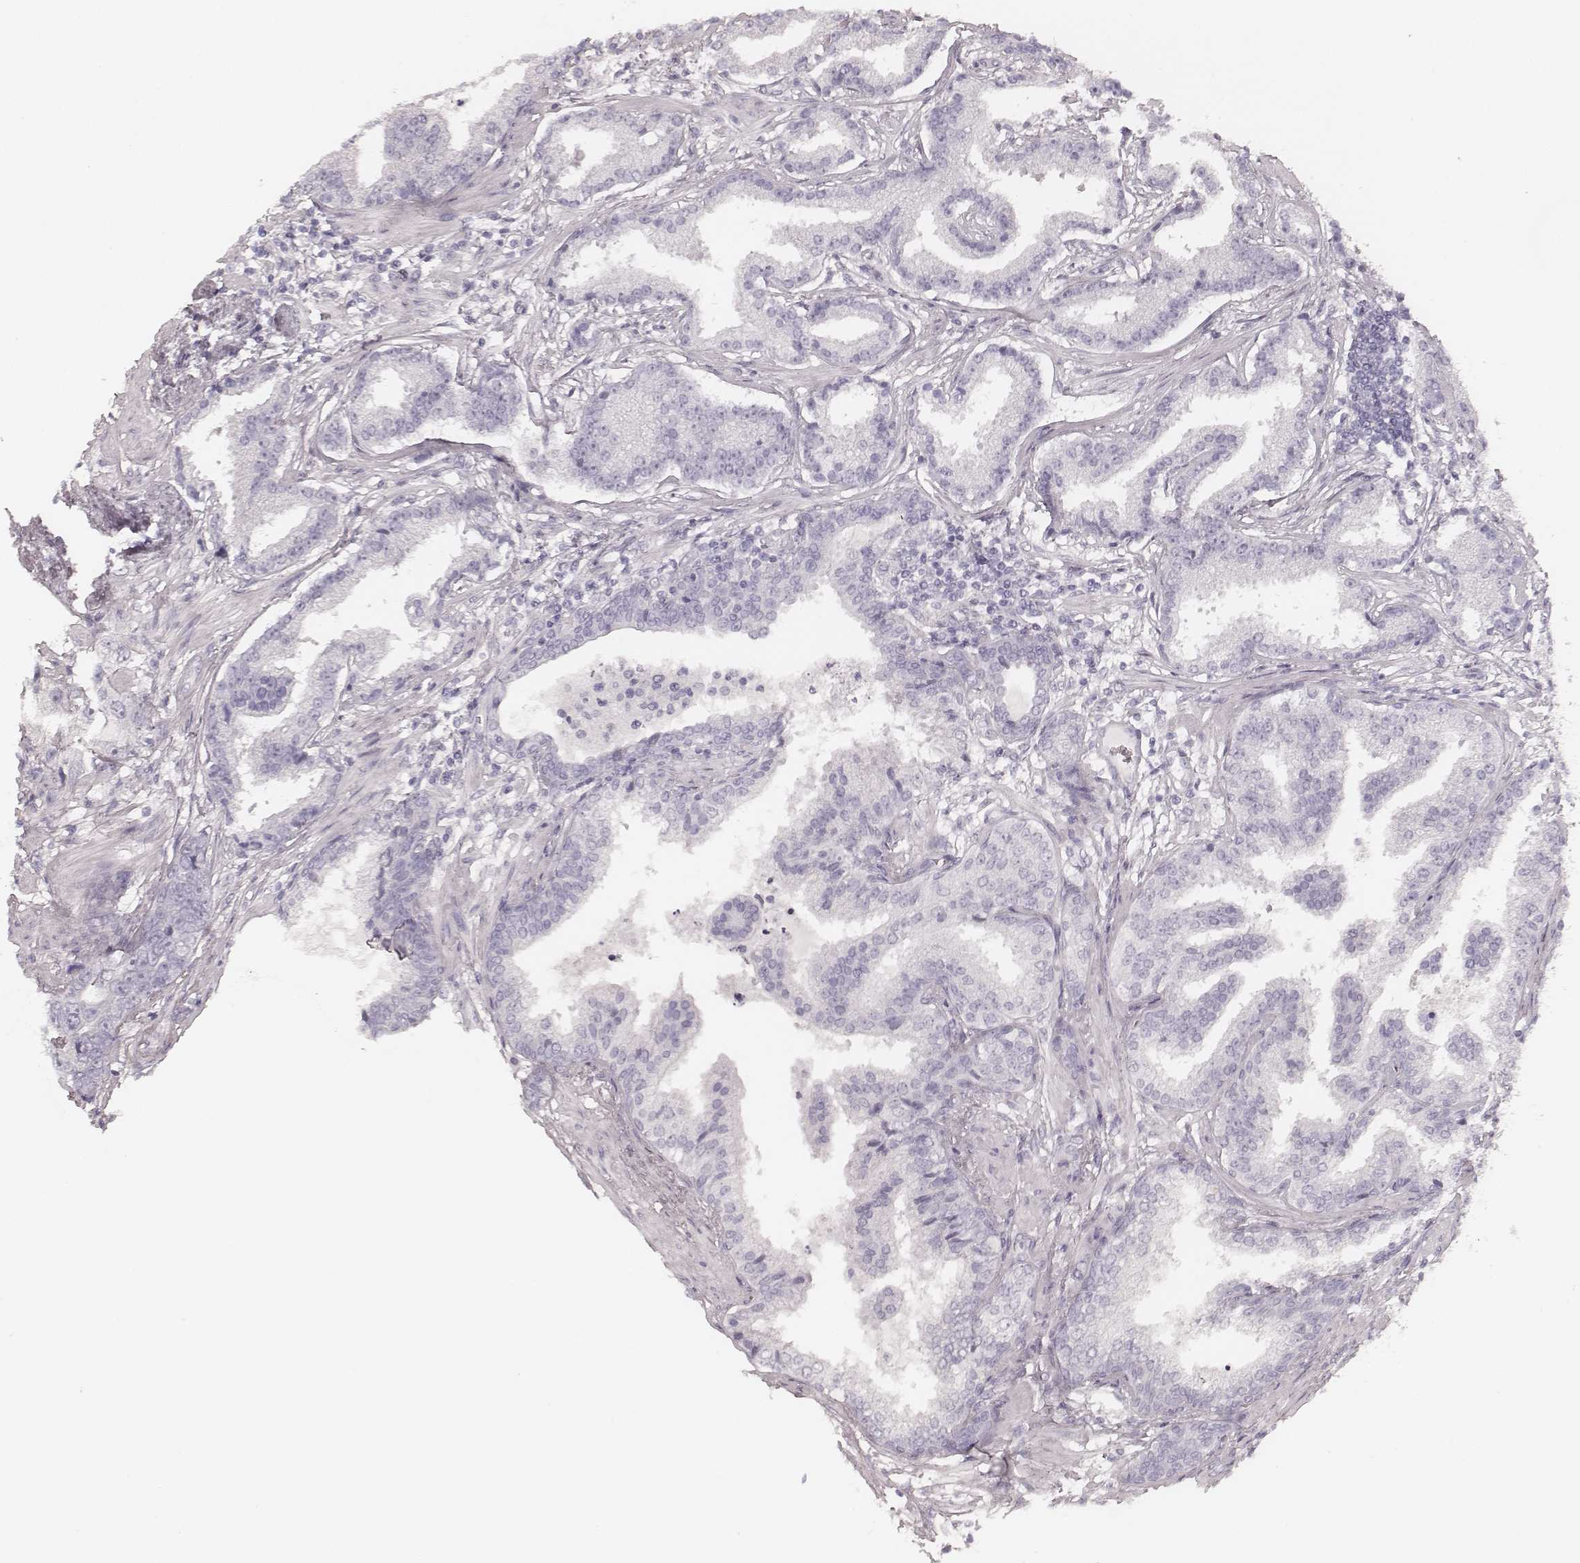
{"staining": {"intensity": "negative", "quantity": "none", "location": "none"}, "tissue": "prostate cancer", "cell_type": "Tumor cells", "image_type": "cancer", "snomed": [{"axis": "morphology", "description": "Adenocarcinoma, NOS"}, {"axis": "topography", "description": "Prostate"}], "caption": "An image of prostate adenocarcinoma stained for a protein exhibits no brown staining in tumor cells. The staining is performed using DAB (3,3'-diaminobenzidine) brown chromogen with nuclei counter-stained in using hematoxylin.", "gene": "KRT82", "patient": {"sex": "male", "age": 64}}